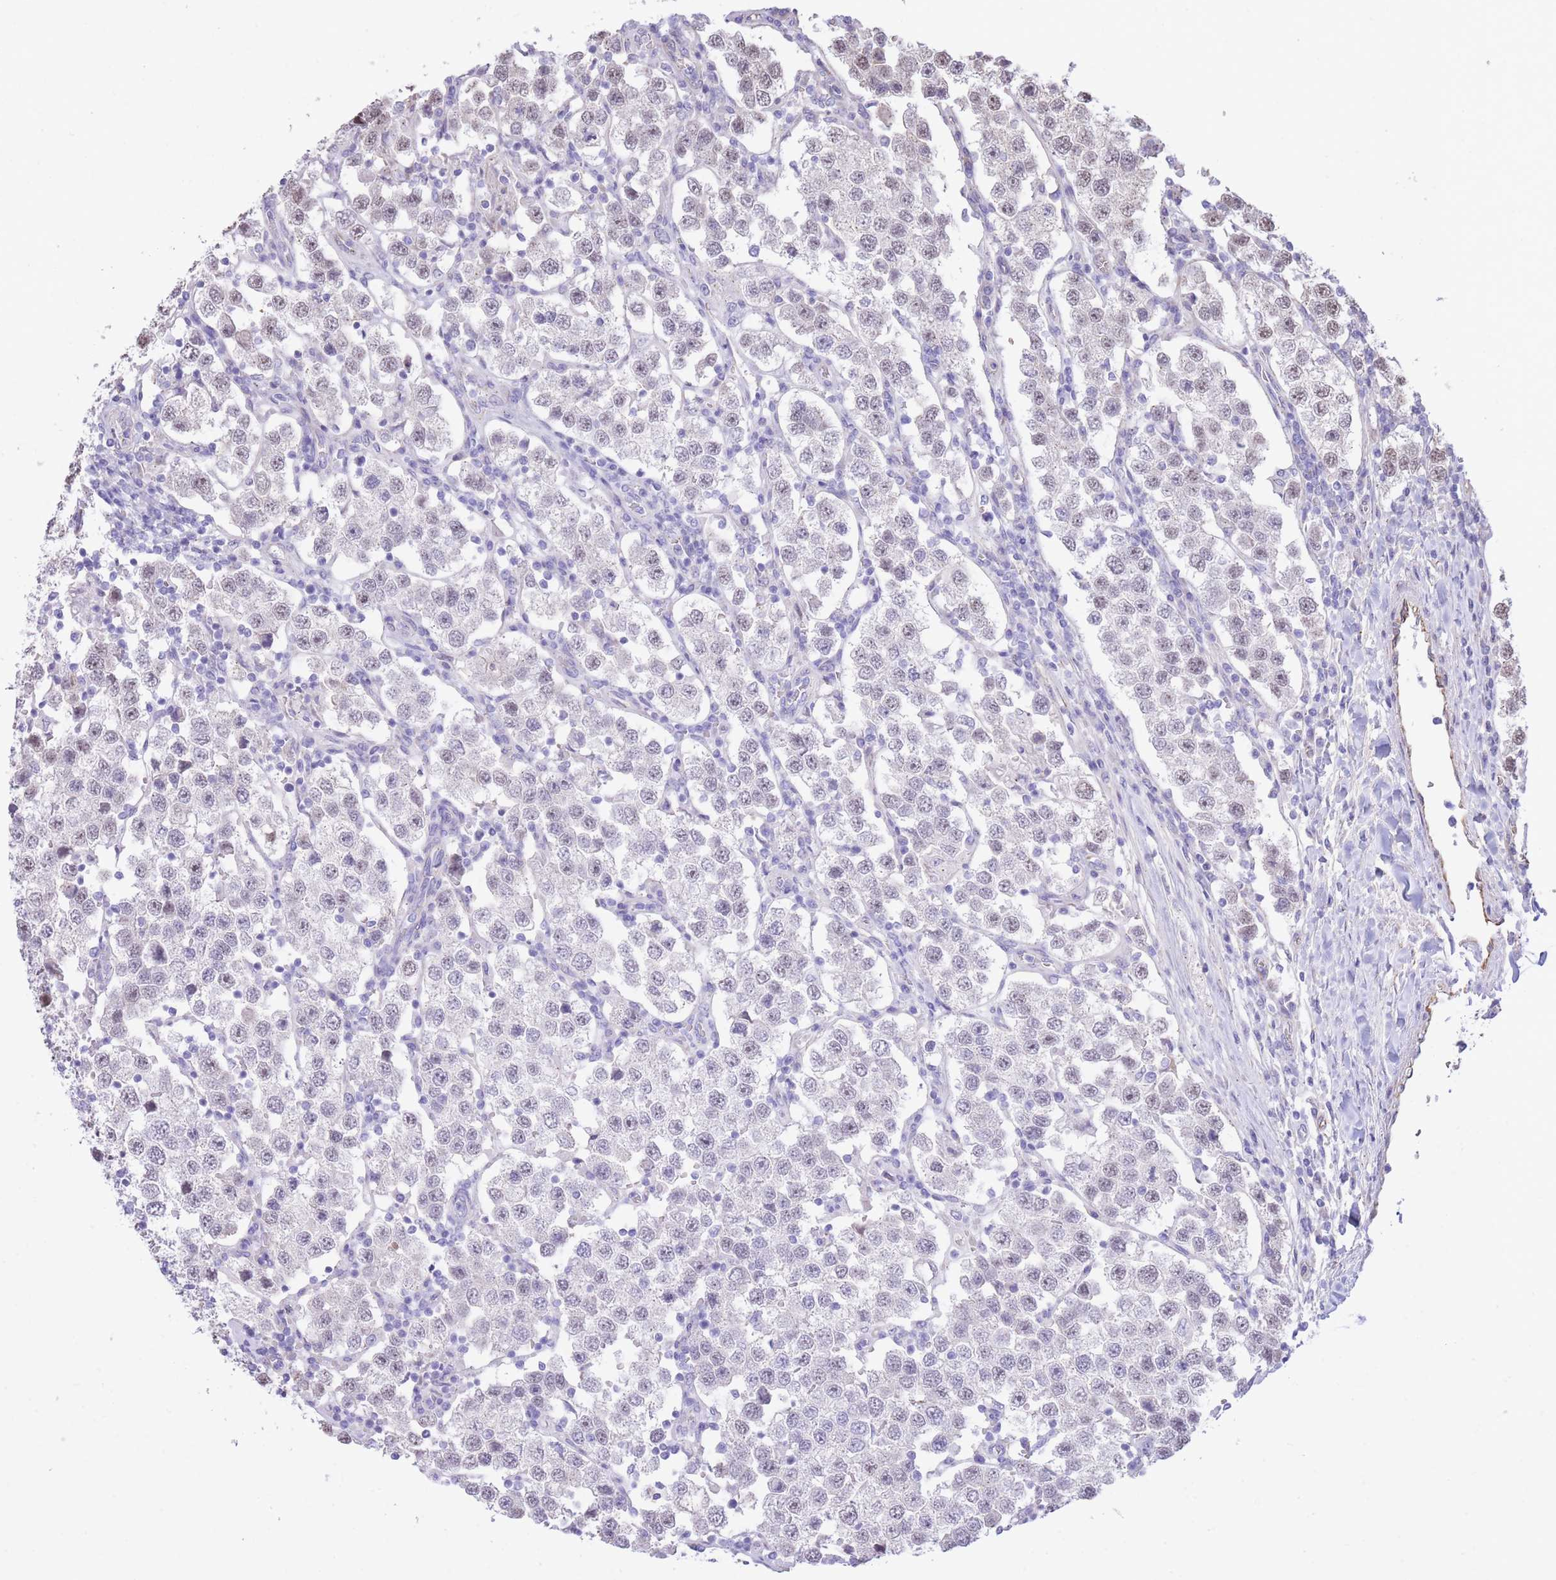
{"staining": {"intensity": "weak", "quantity": "<25%", "location": "nuclear"}, "tissue": "testis cancer", "cell_type": "Tumor cells", "image_type": "cancer", "snomed": [{"axis": "morphology", "description": "Seminoma, NOS"}, {"axis": "topography", "description": "Testis"}], "caption": "This is an IHC photomicrograph of testis seminoma. There is no staining in tumor cells.", "gene": "PSG8", "patient": {"sex": "male", "age": 37}}